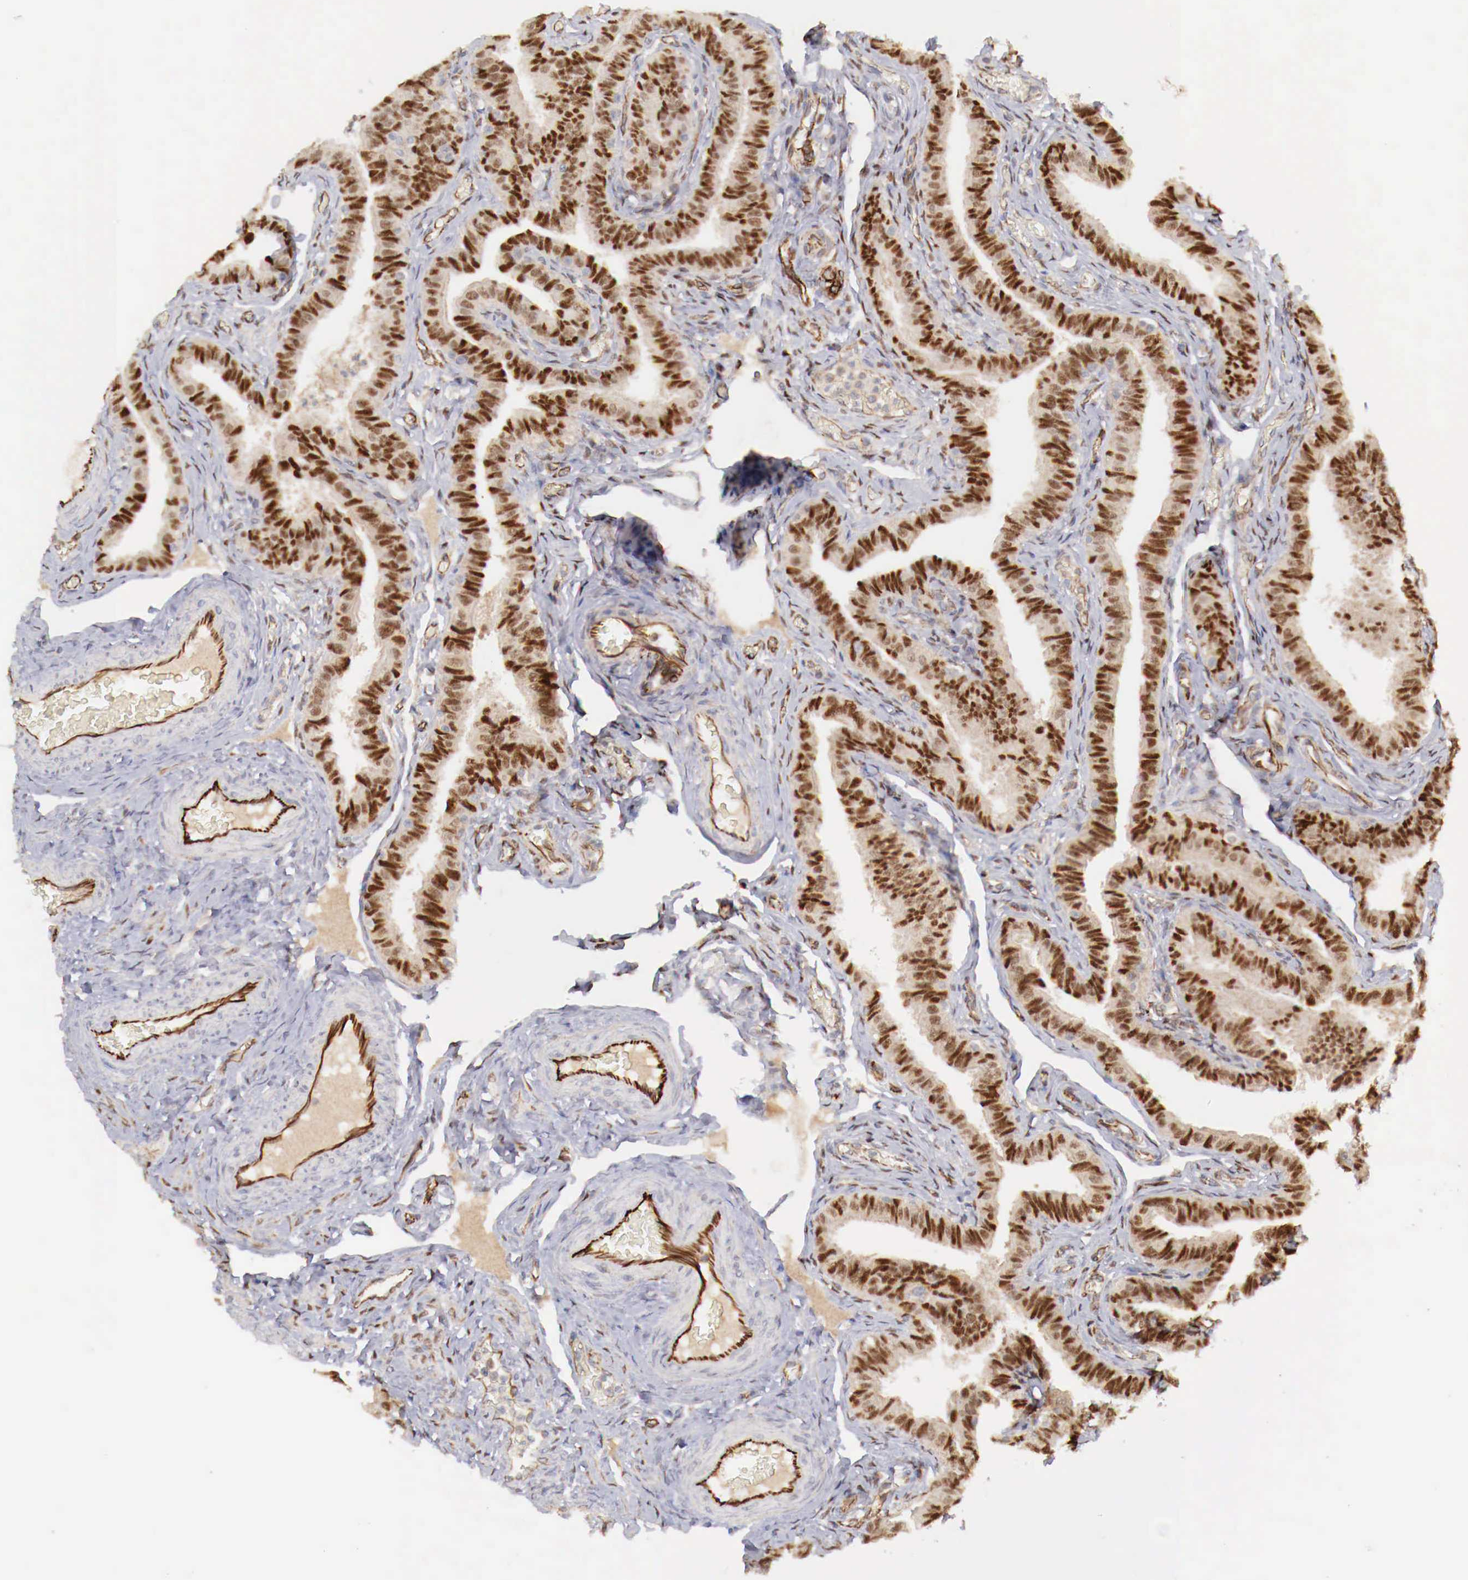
{"staining": {"intensity": "strong", "quantity": ">75%", "location": "cytoplasmic/membranous,nuclear"}, "tissue": "fallopian tube", "cell_type": "Glandular cells", "image_type": "normal", "snomed": [{"axis": "morphology", "description": "Normal tissue, NOS"}, {"axis": "topography", "description": "Fallopian tube"}], "caption": "Brown immunohistochemical staining in benign fallopian tube exhibits strong cytoplasmic/membranous,nuclear expression in approximately >75% of glandular cells. The staining was performed using DAB (3,3'-diaminobenzidine), with brown indicating positive protein expression. Nuclei are stained blue with hematoxylin.", "gene": "WT1", "patient": {"sex": "female", "age": 38}}